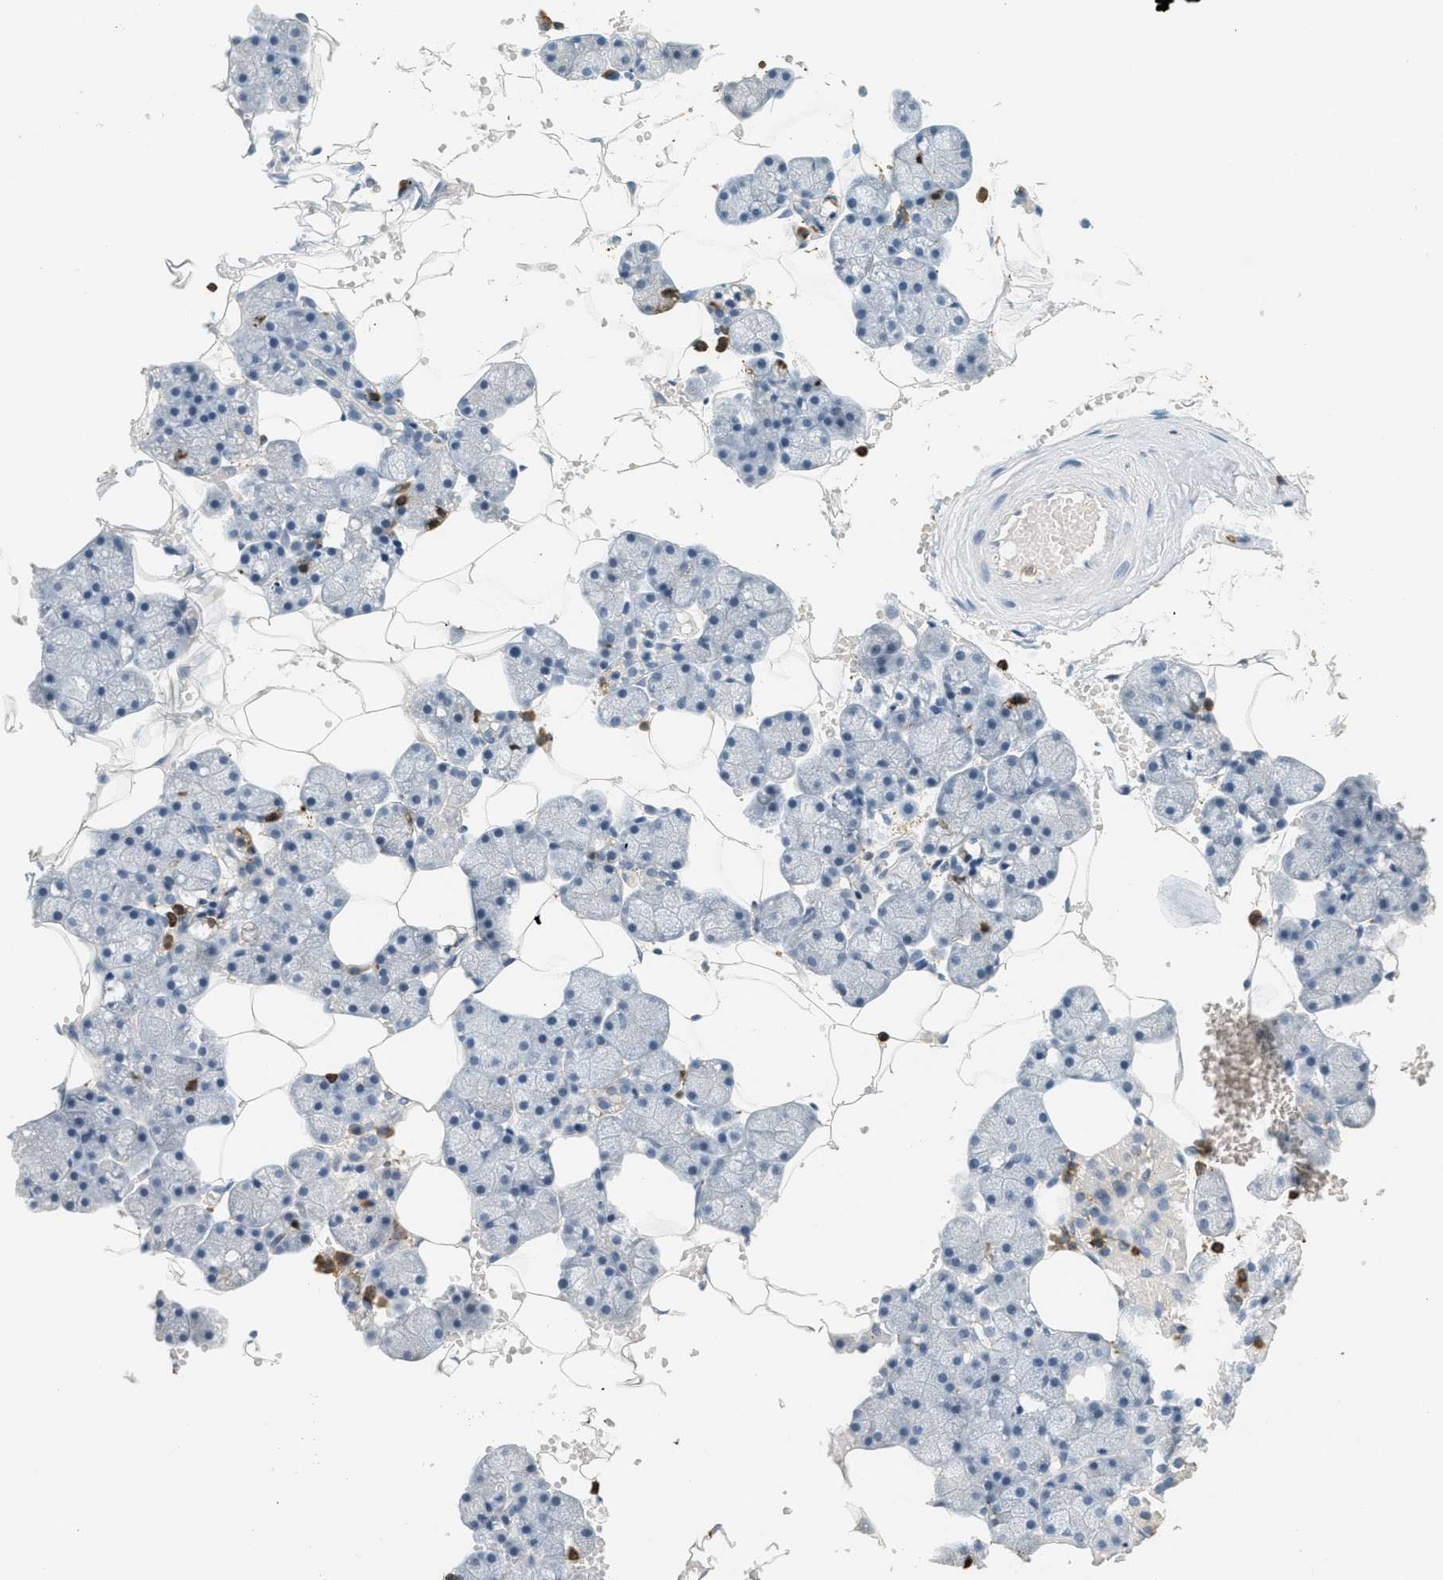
{"staining": {"intensity": "negative", "quantity": "none", "location": "none"}, "tissue": "salivary gland", "cell_type": "Glandular cells", "image_type": "normal", "snomed": [{"axis": "morphology", "description": "Normal tissue, NOS"}, {"axis": "topography", "description": "Salivary gland"}], "caption": "Immunohistochemistry image of benign salivary gland stained for a protein (brown), which shows no expression in glandular cells.", "gene": "LSP1", "patient": {"sex": "male", "age": 62}}